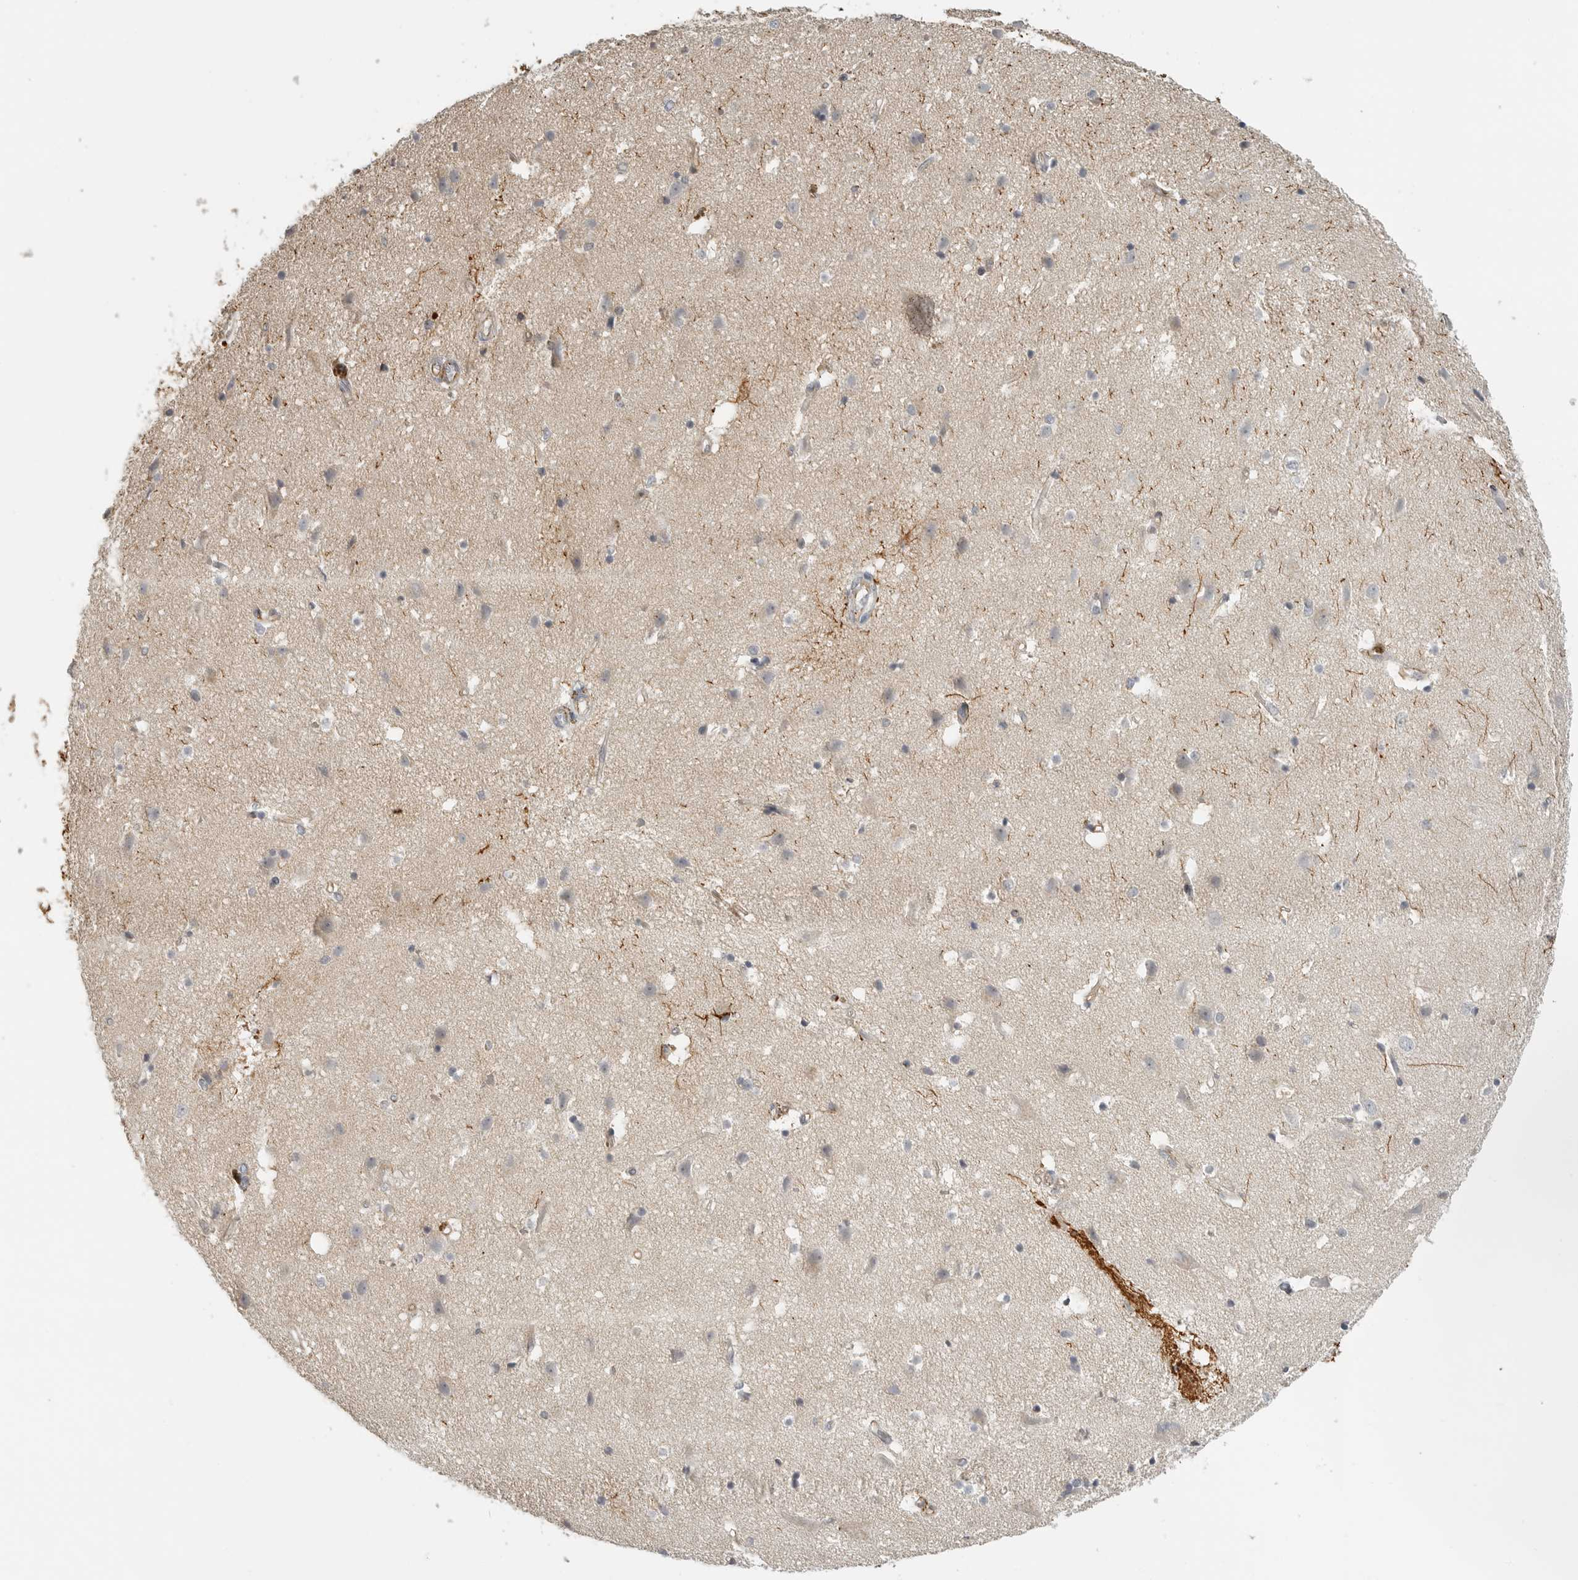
{"staining": {"intensity": "weak", "quantity": "25%-75%", "location": "cytoplasmic/membranous"}, "tissue": "cerebral cortex", "cell_type": "Endothelial cells", "image_type": "normal", "snomed": [{"axis": "morphology", "description": "Normal tissue, NOS"}, {"axis": "topography", "description": "Cerebral cortex"}], "caption": "An image of human cerebral cortex stained for a protein reveals weak cytoplasmic/membranous brown staining in endothelial cells. Nuclei are stained in blue.", "gene": "RXFP3", "patient": {"sex": "male", "age": 54}}